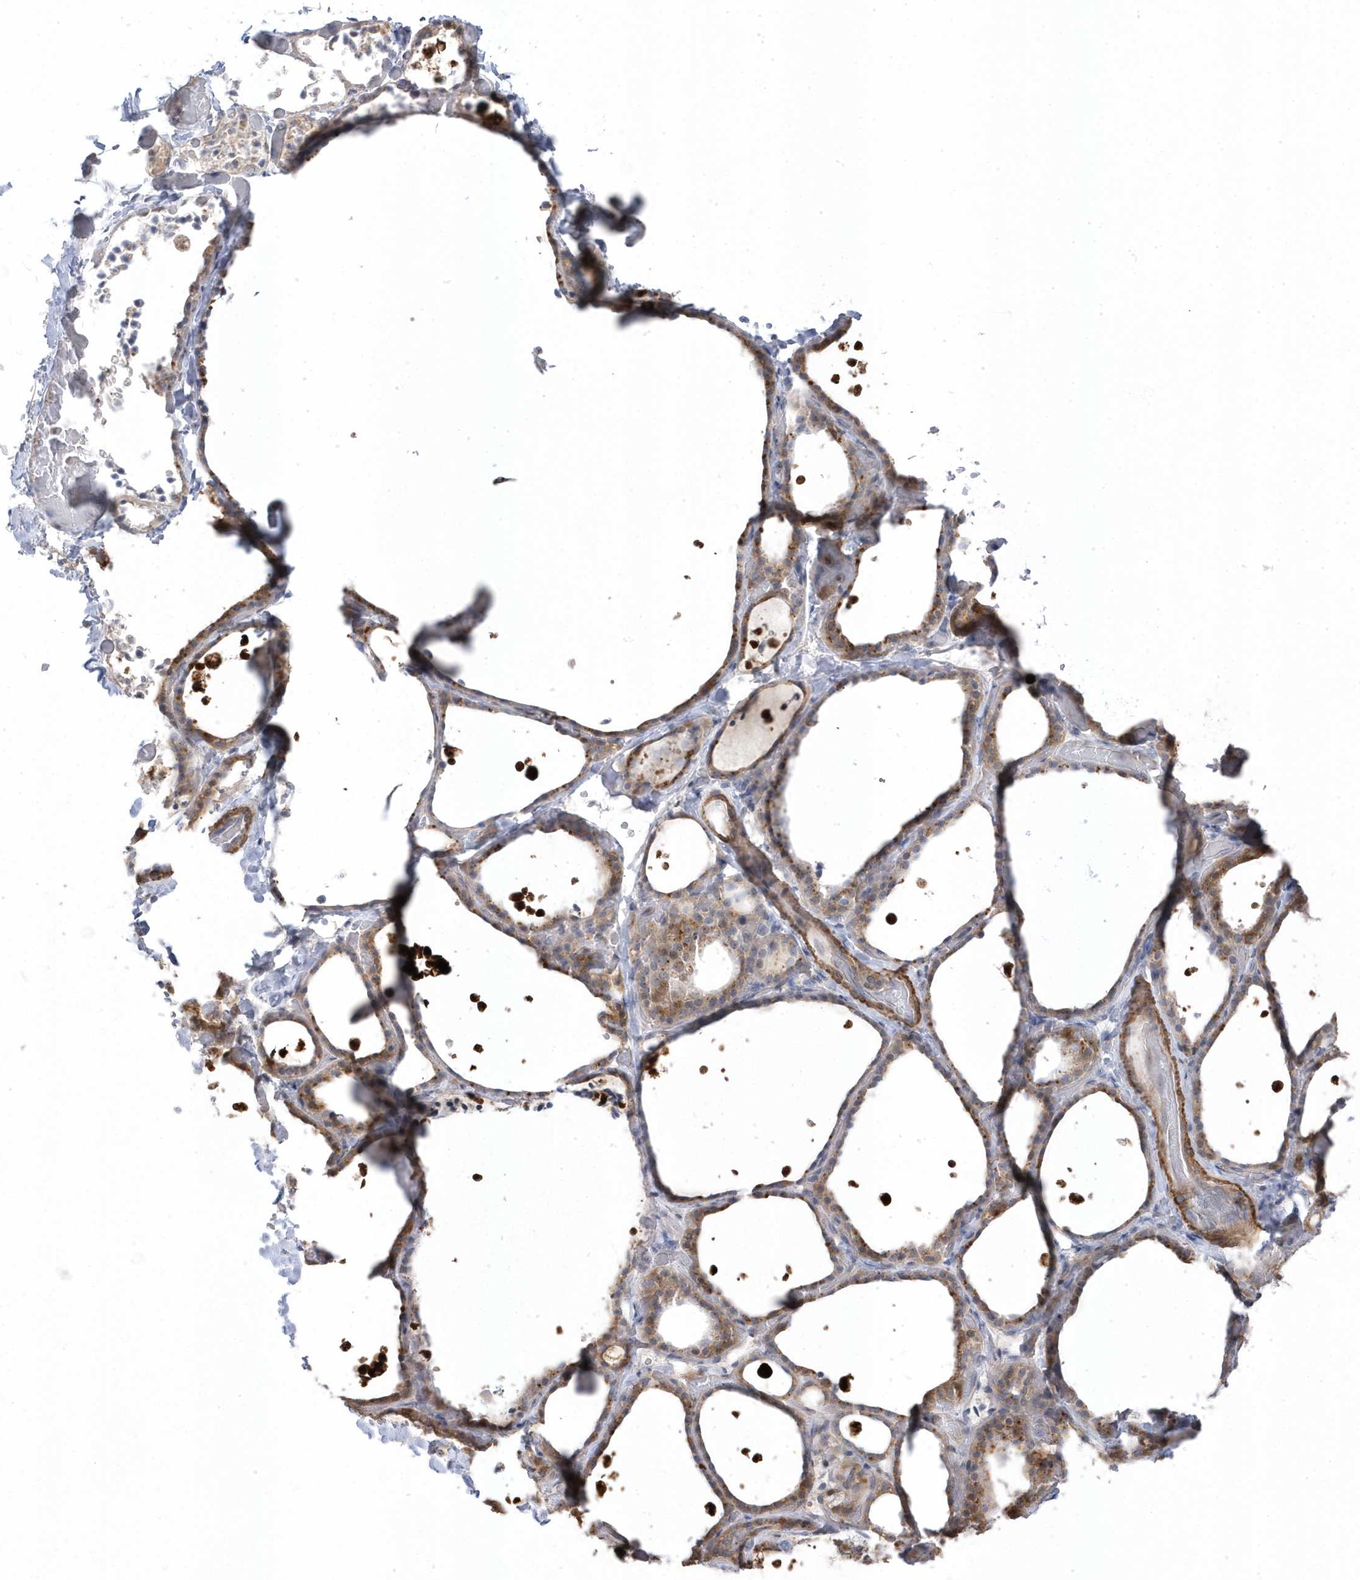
{"staining": {"intensity": "moderate", "quantity": ">75%", "location": "cytoplasmic/membranous"}, "tissue": "thyroid gland", "cell_type": "Glandular cells", "image_type": "normal", "snomed": [{"axis": "morphology", "description": "Normal tissue, NOS"}, {"axis": "topography", "description": "Thyroid gland"}], "caption": "Immunohistochemical staining of normal human thyroid gland demonstrates >75% levels of moderate cytoplasmic/membranous protein staining in approximately >75% of glandular cells. Using DAB (brown) and hematoxylin (blue) stains, captured at high magnification using brightfield microscopy.", "gene": "GTPBP6", "patient": {"sex": "female", "age": 44}}